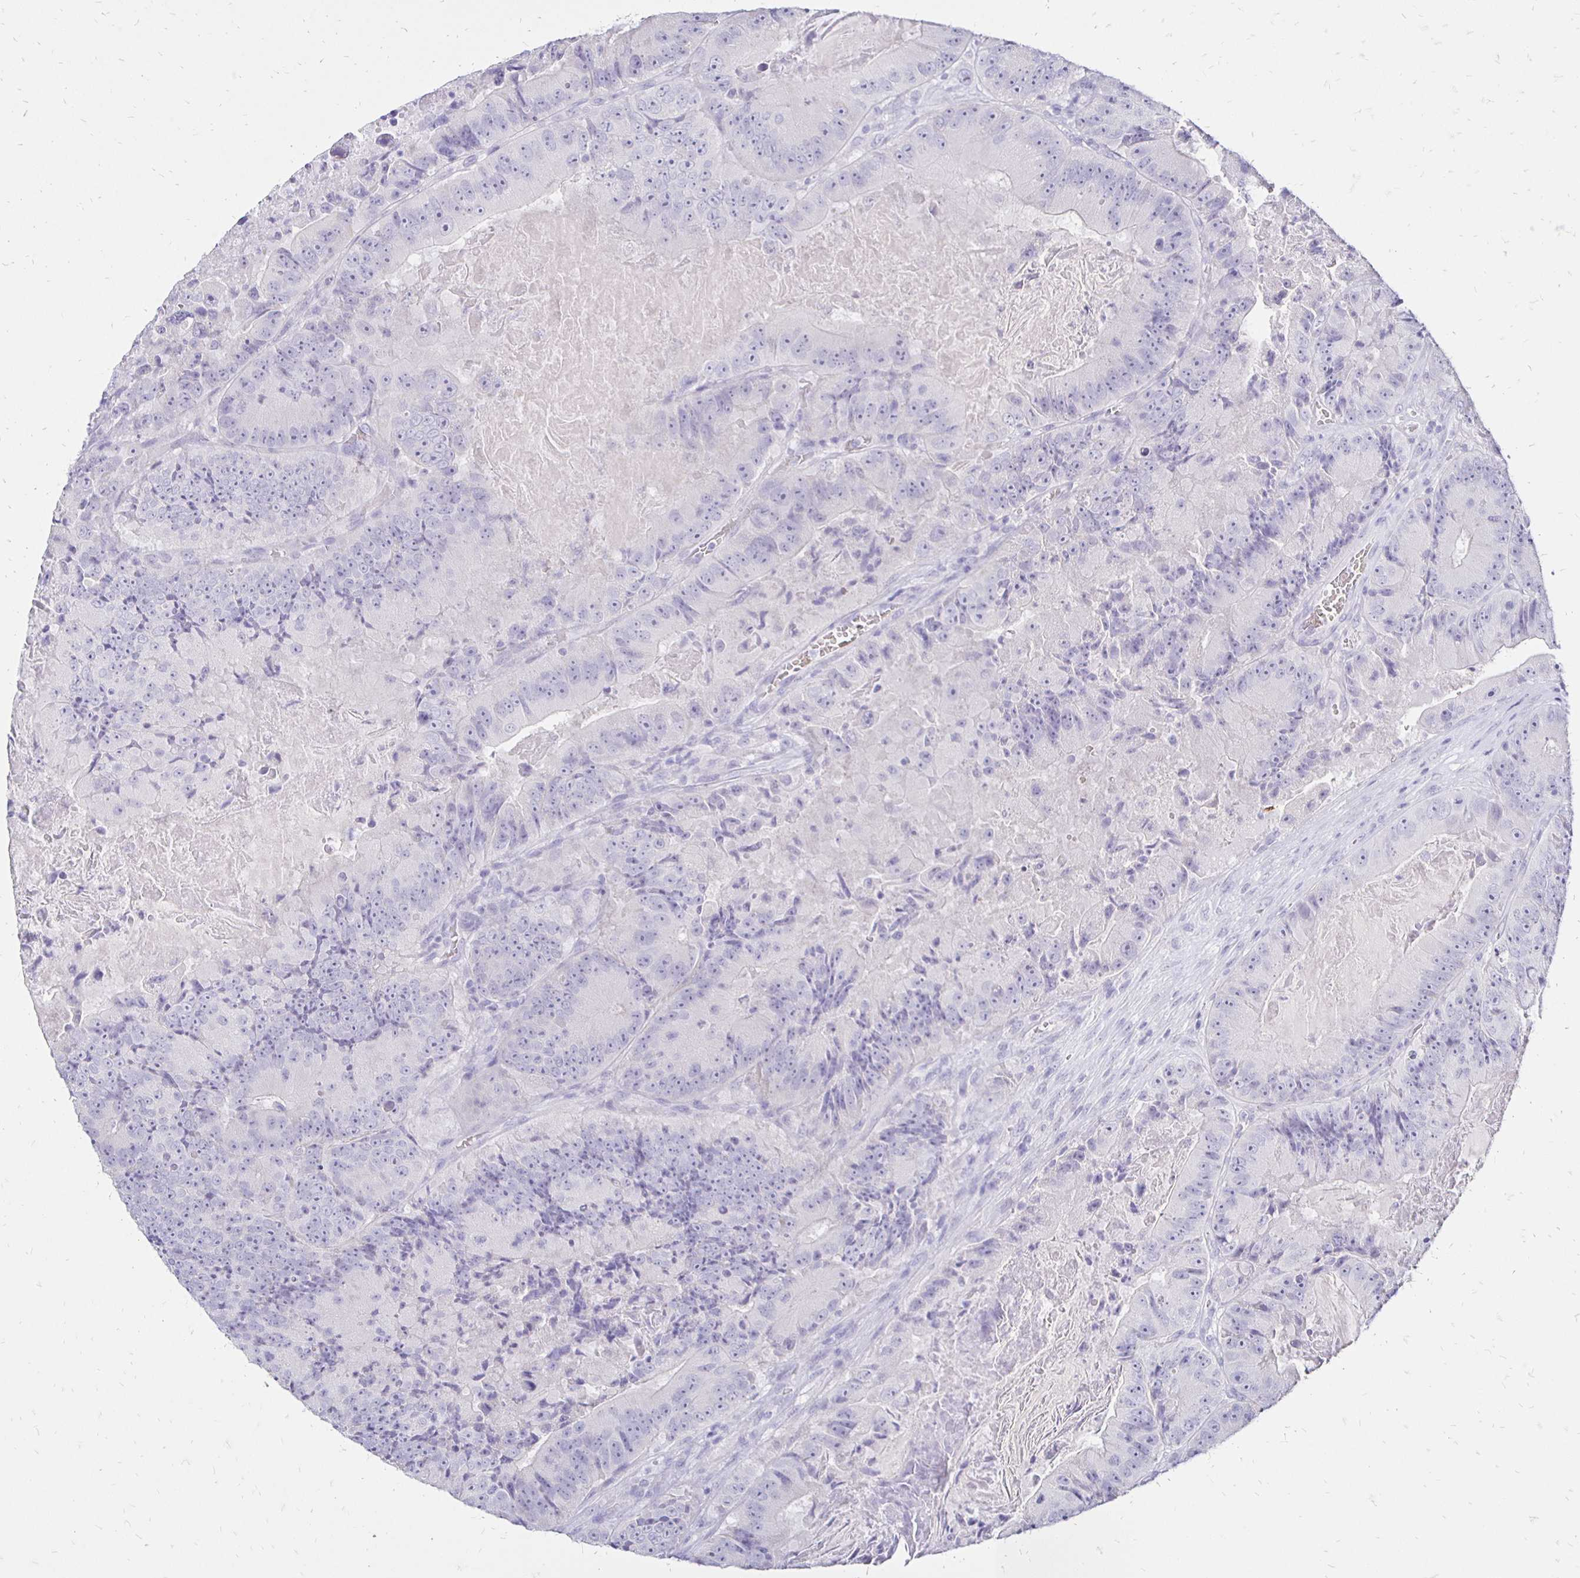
{"staining": {"intensity": "negative", "quantity": "none", "location": "none"}, "tissue": "colorectal cancer", "cell_type": "Tumor cells", "image_type": "cancer", "snomed": [{"axis": "morphology", "description": "Adenocarcinoma, NOS"}, {"axis": "topography", "description": "Colon"}], "caption": "A micrograph of human colorectal cancer is negative for staining in tumor cells.", "gene": "IRGC", "patient": {"sex": "female", "age": 86}}